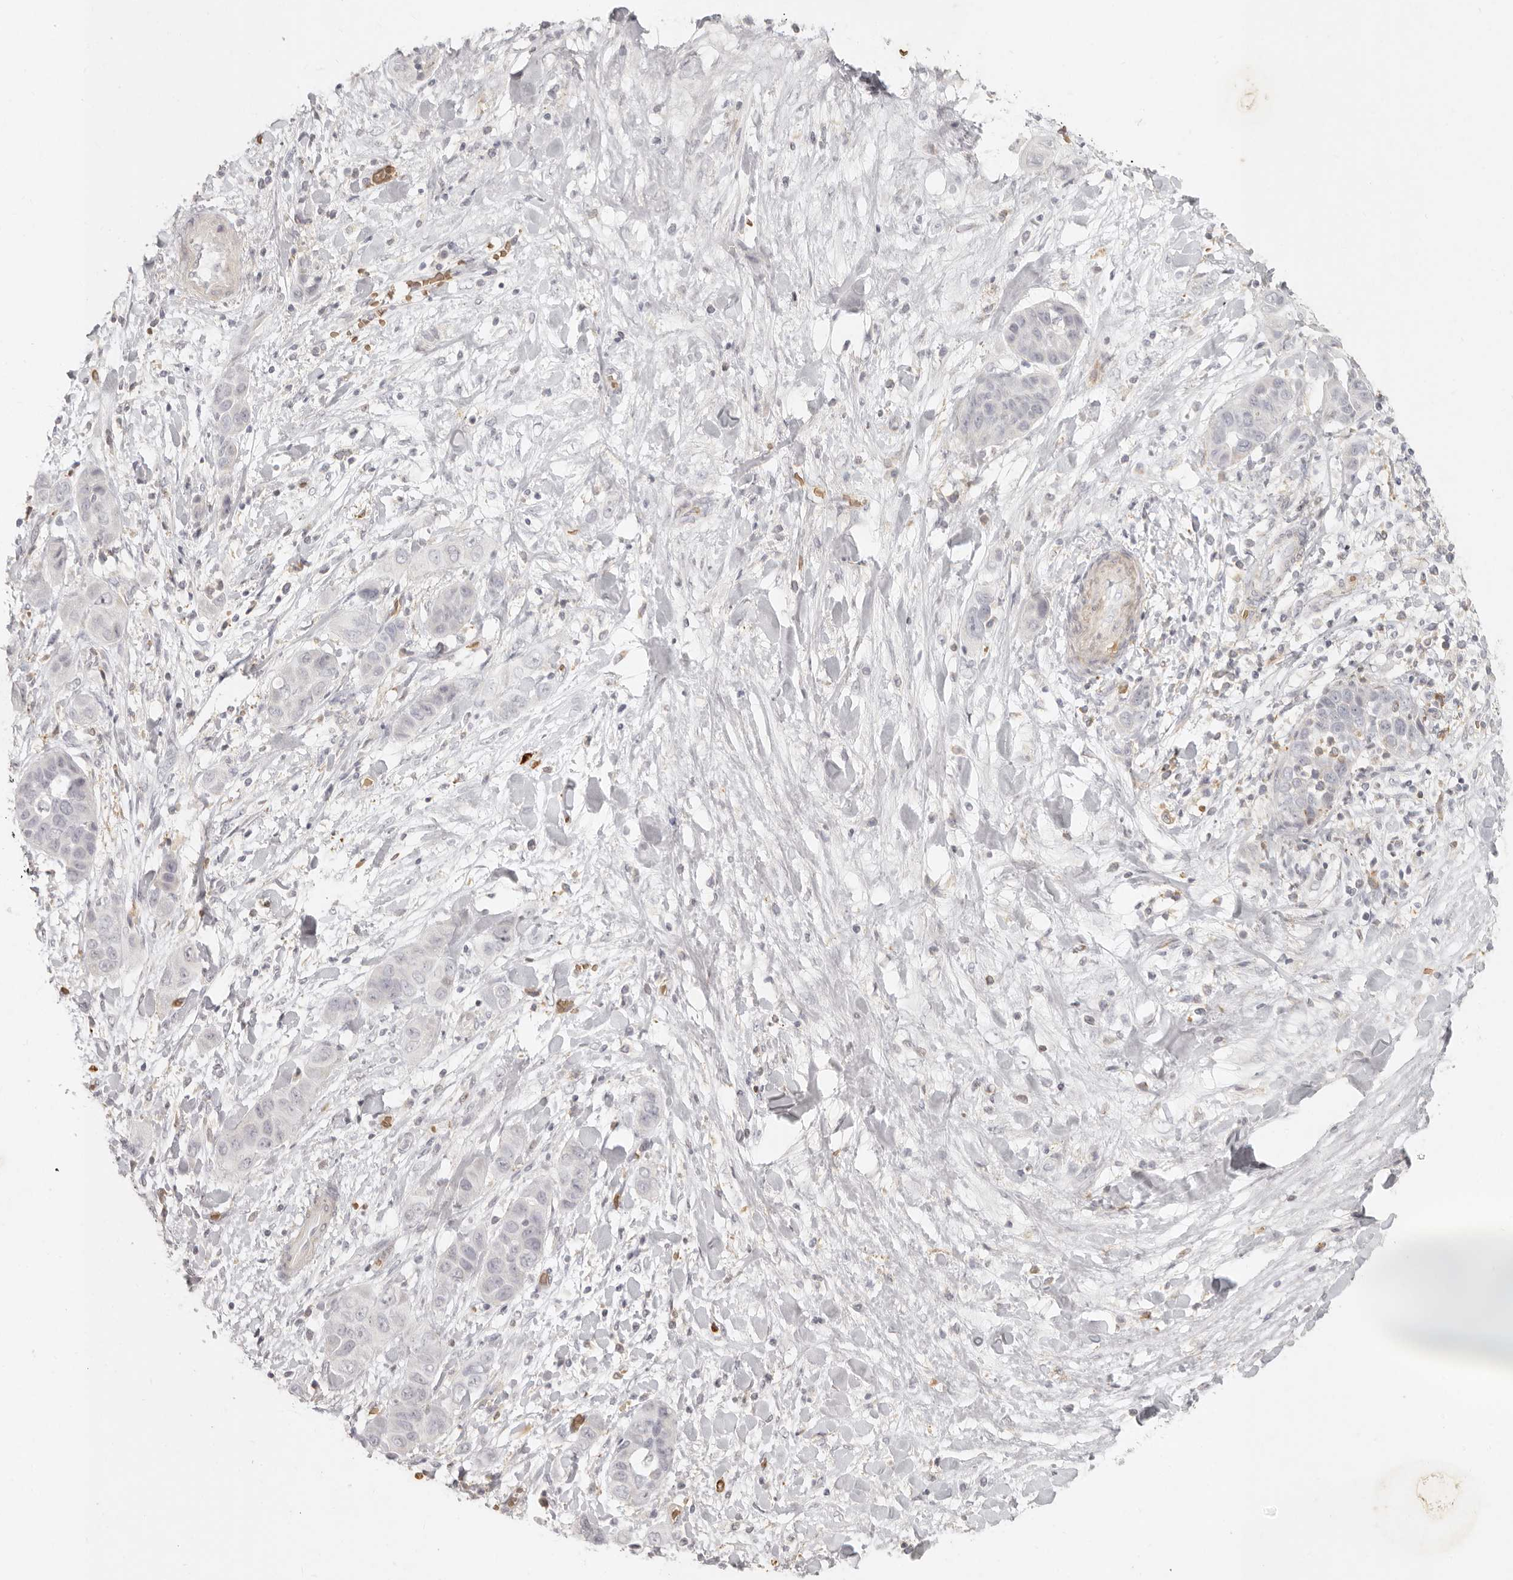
{"staining": {"intensity": "negative", "quantity": "none", "location": "none"}, "tissue": "liver cancer", "cell_type": "Tumor cells", "image_type": "cancer", "snomed": [{"axis": "morphology", "description": "Cholangiocarcinoma"}, {"axis": "topography", "description": "Liver"}], "caption": "Human liver cholangiocarcinoma stained for a protein using immunohistochemistry (IHC) exhibits no positivity in tumor cells.", "gene": "NIBAN1", "patient": {"sex": "female", "age": 52}}